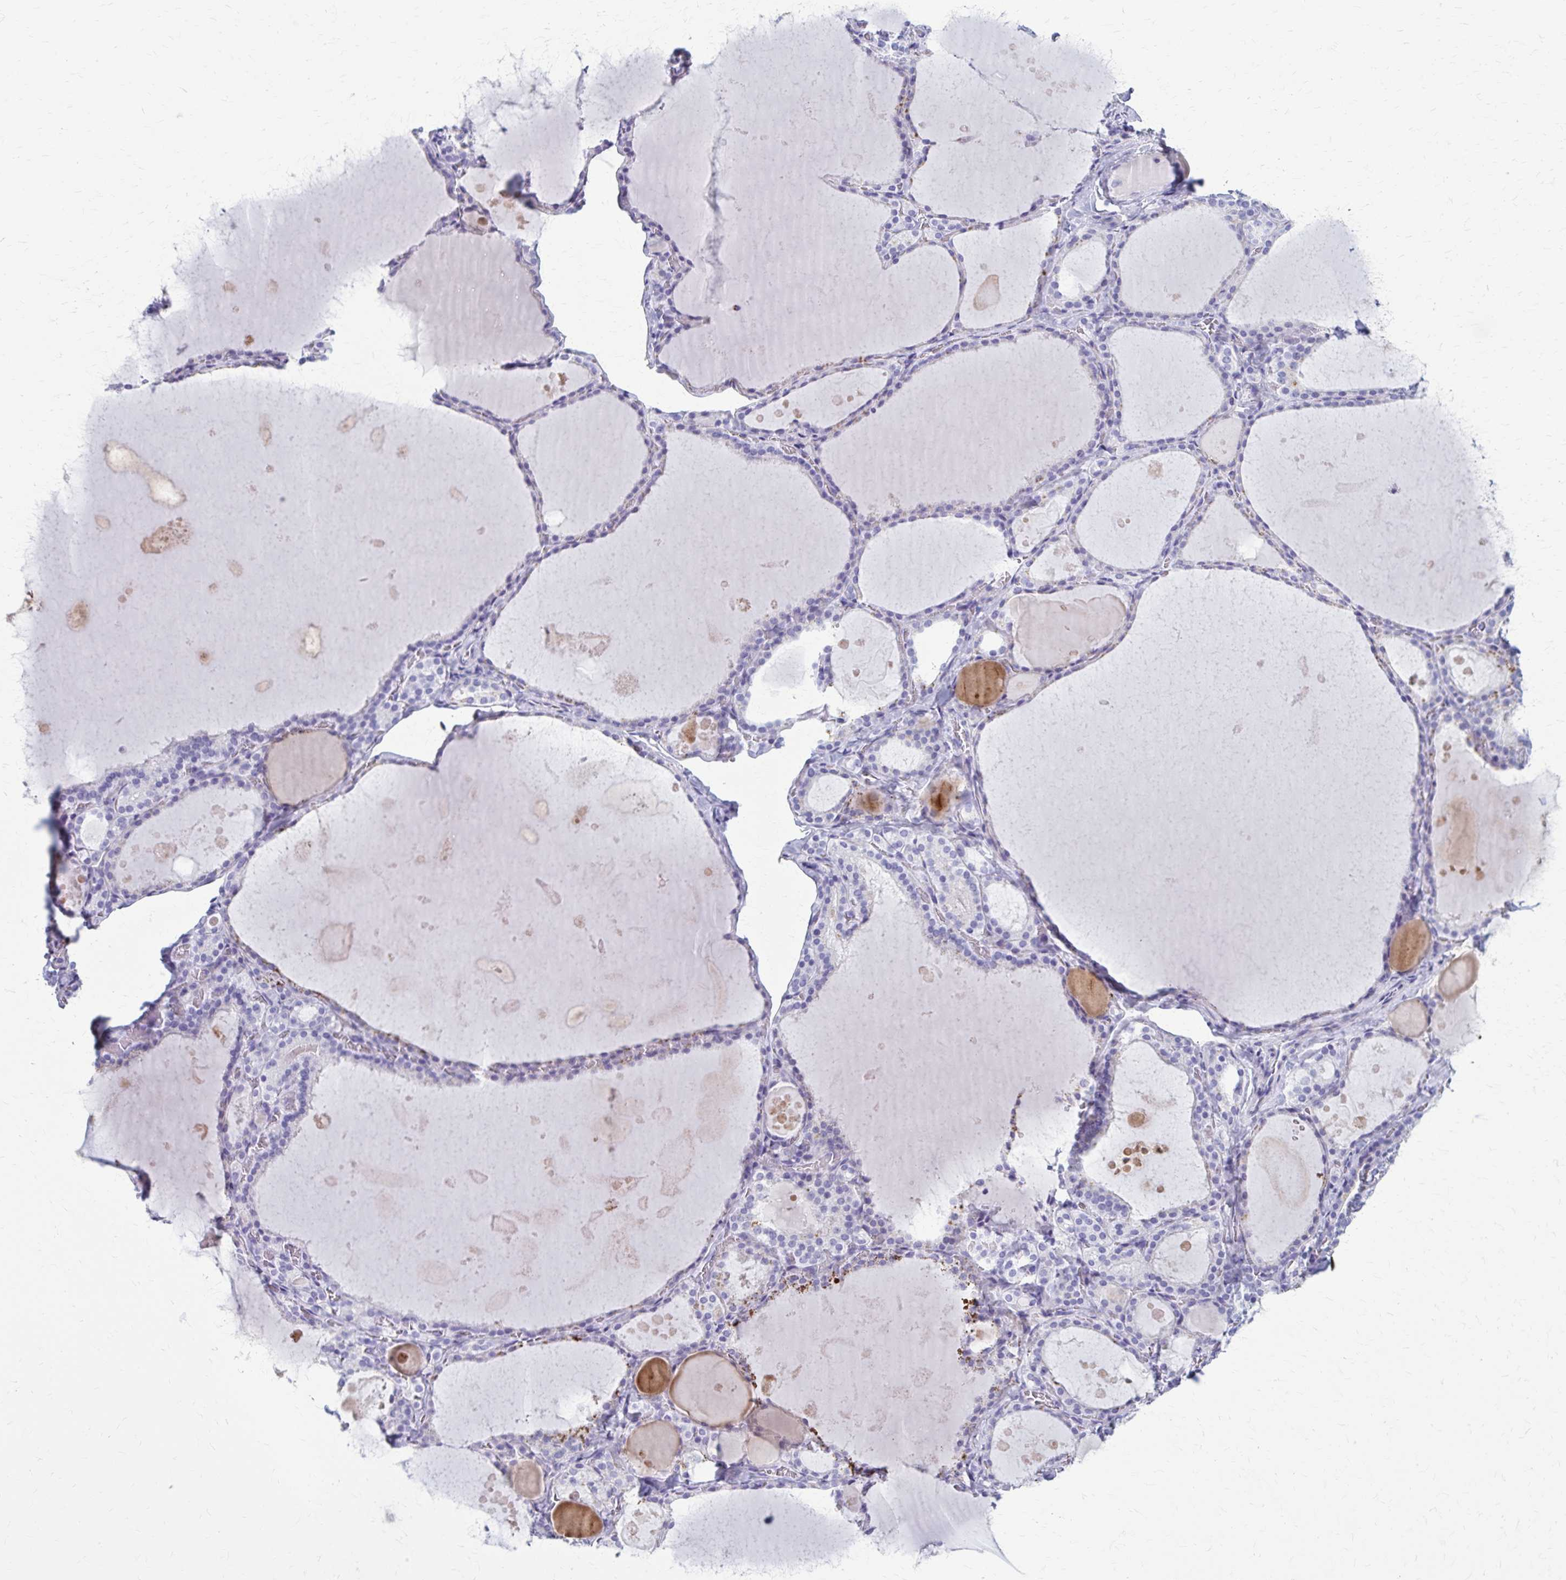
{"staining": {"intensity": "negative", "quantity": "none", "location": "none"}, "tissue": "thyroid gland", "cell_type": "Glandular cells", "image_type": "normal", "snomed": [{"axis": "morphology", "description": "Normal tissue, NOS"}, {"axis": "topography", "description": "Thyroid gland"}], "caption": "The histopathology image demonstrates no staining of glandular cells in normal thyroid gland.", "gene": "TMEM60", "patient": {"sex": "male", "age": 56}}